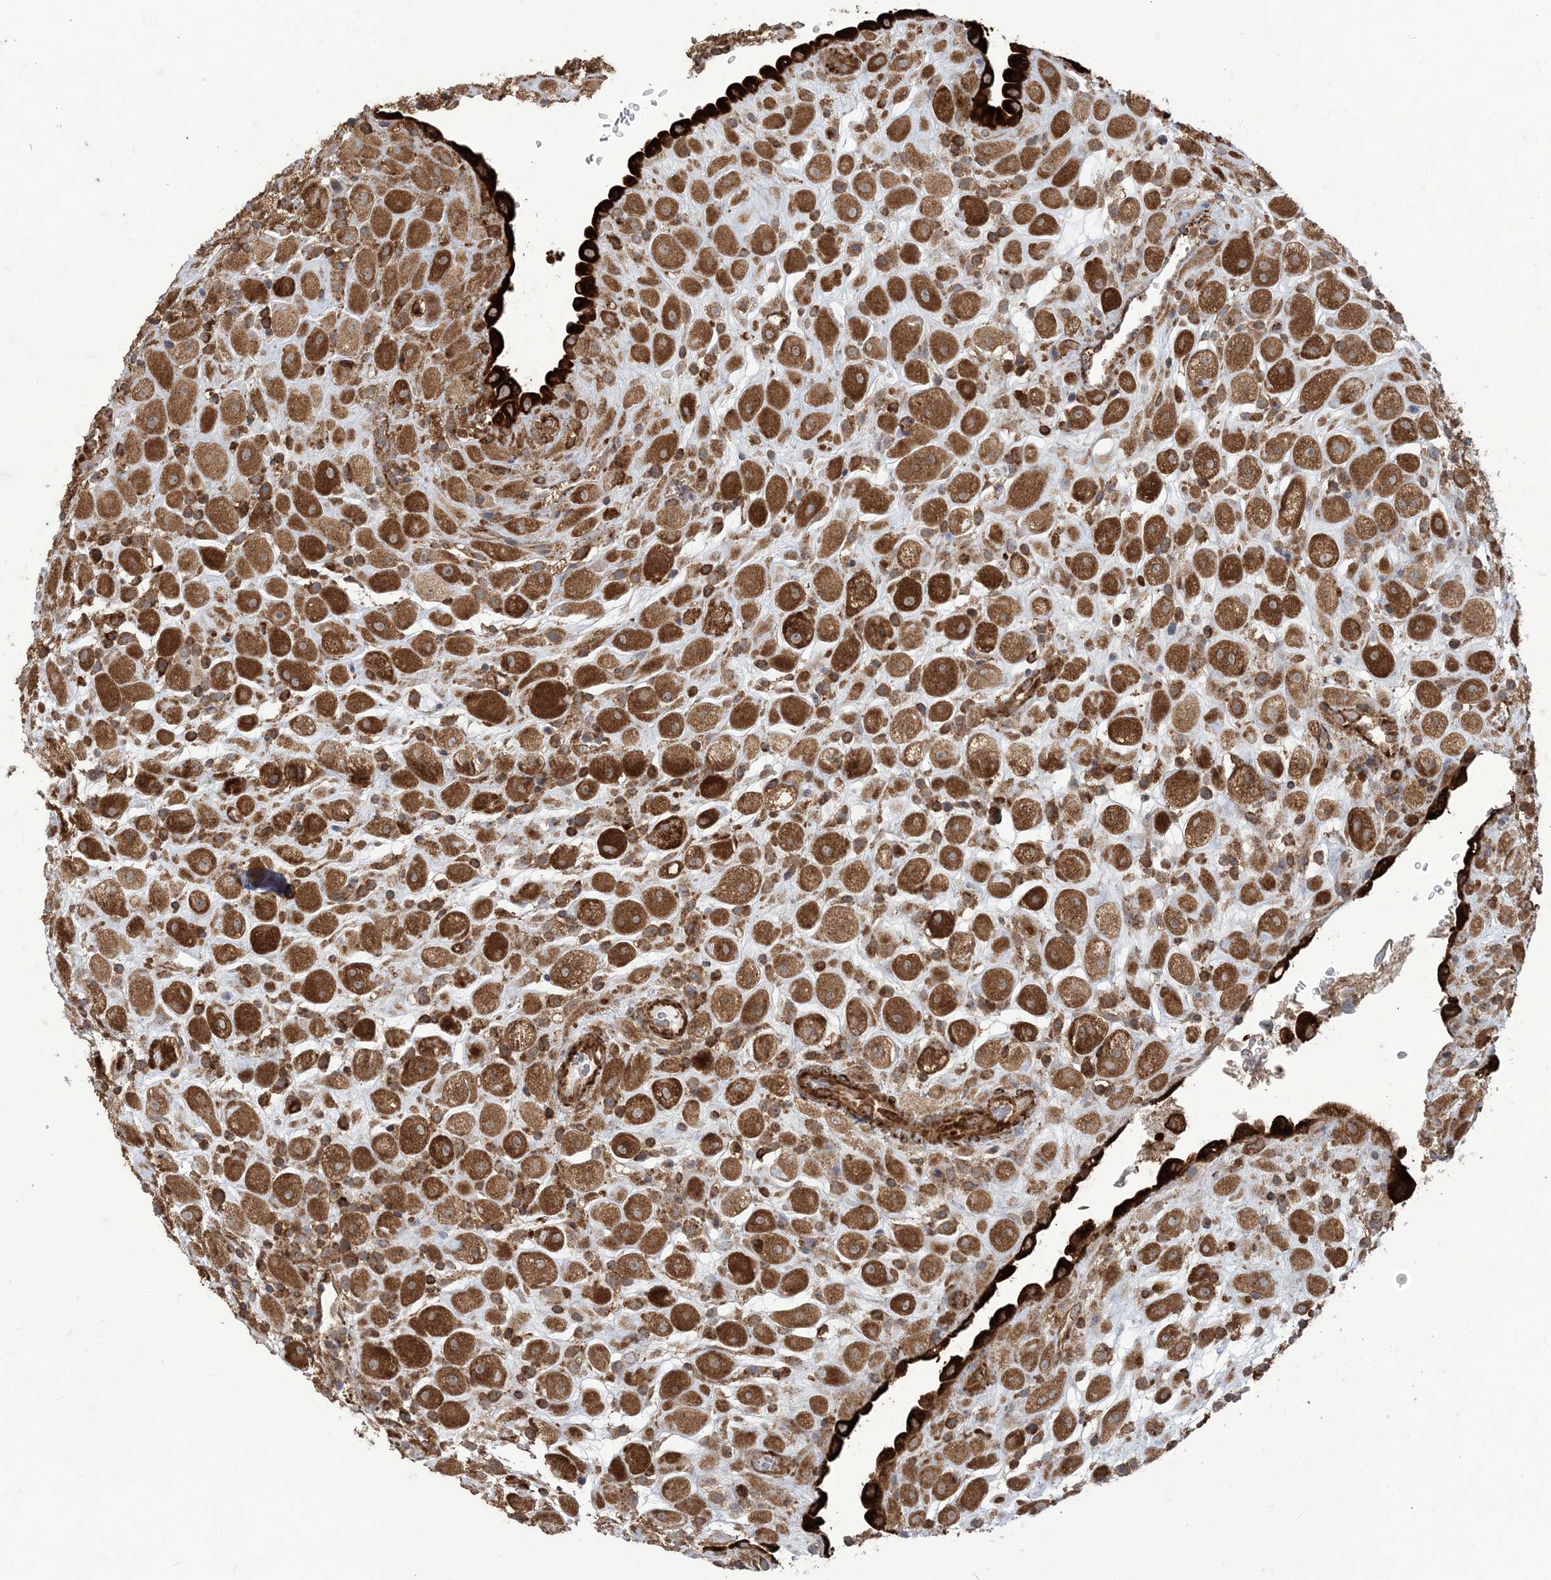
{"staining": {"intensity": "strong", "quantity": ">75%", "location": "cytoplasmic/membranous"}, "tissue": "placenta", "cell_type": "Decidual cells", "image_type": "normal", "snomed": [{"axis": "morphology", "description": "Normal tissue, NOS"}, {"axis": "topography", "description": "Placenta"}], "caption": "Decidual cells show high levels of strong cytoplasmic/membranous expression in about >75% of cells in unremarkable human placenta. The protein of interest is stained brown, and the nuclei are stained in blue (DAB (3,3'-diaminobenzidine) IHC with brightfield microscopy, high magnification).", "gene": "DERL3", "patient": {"sex": "female", "age": 35}}